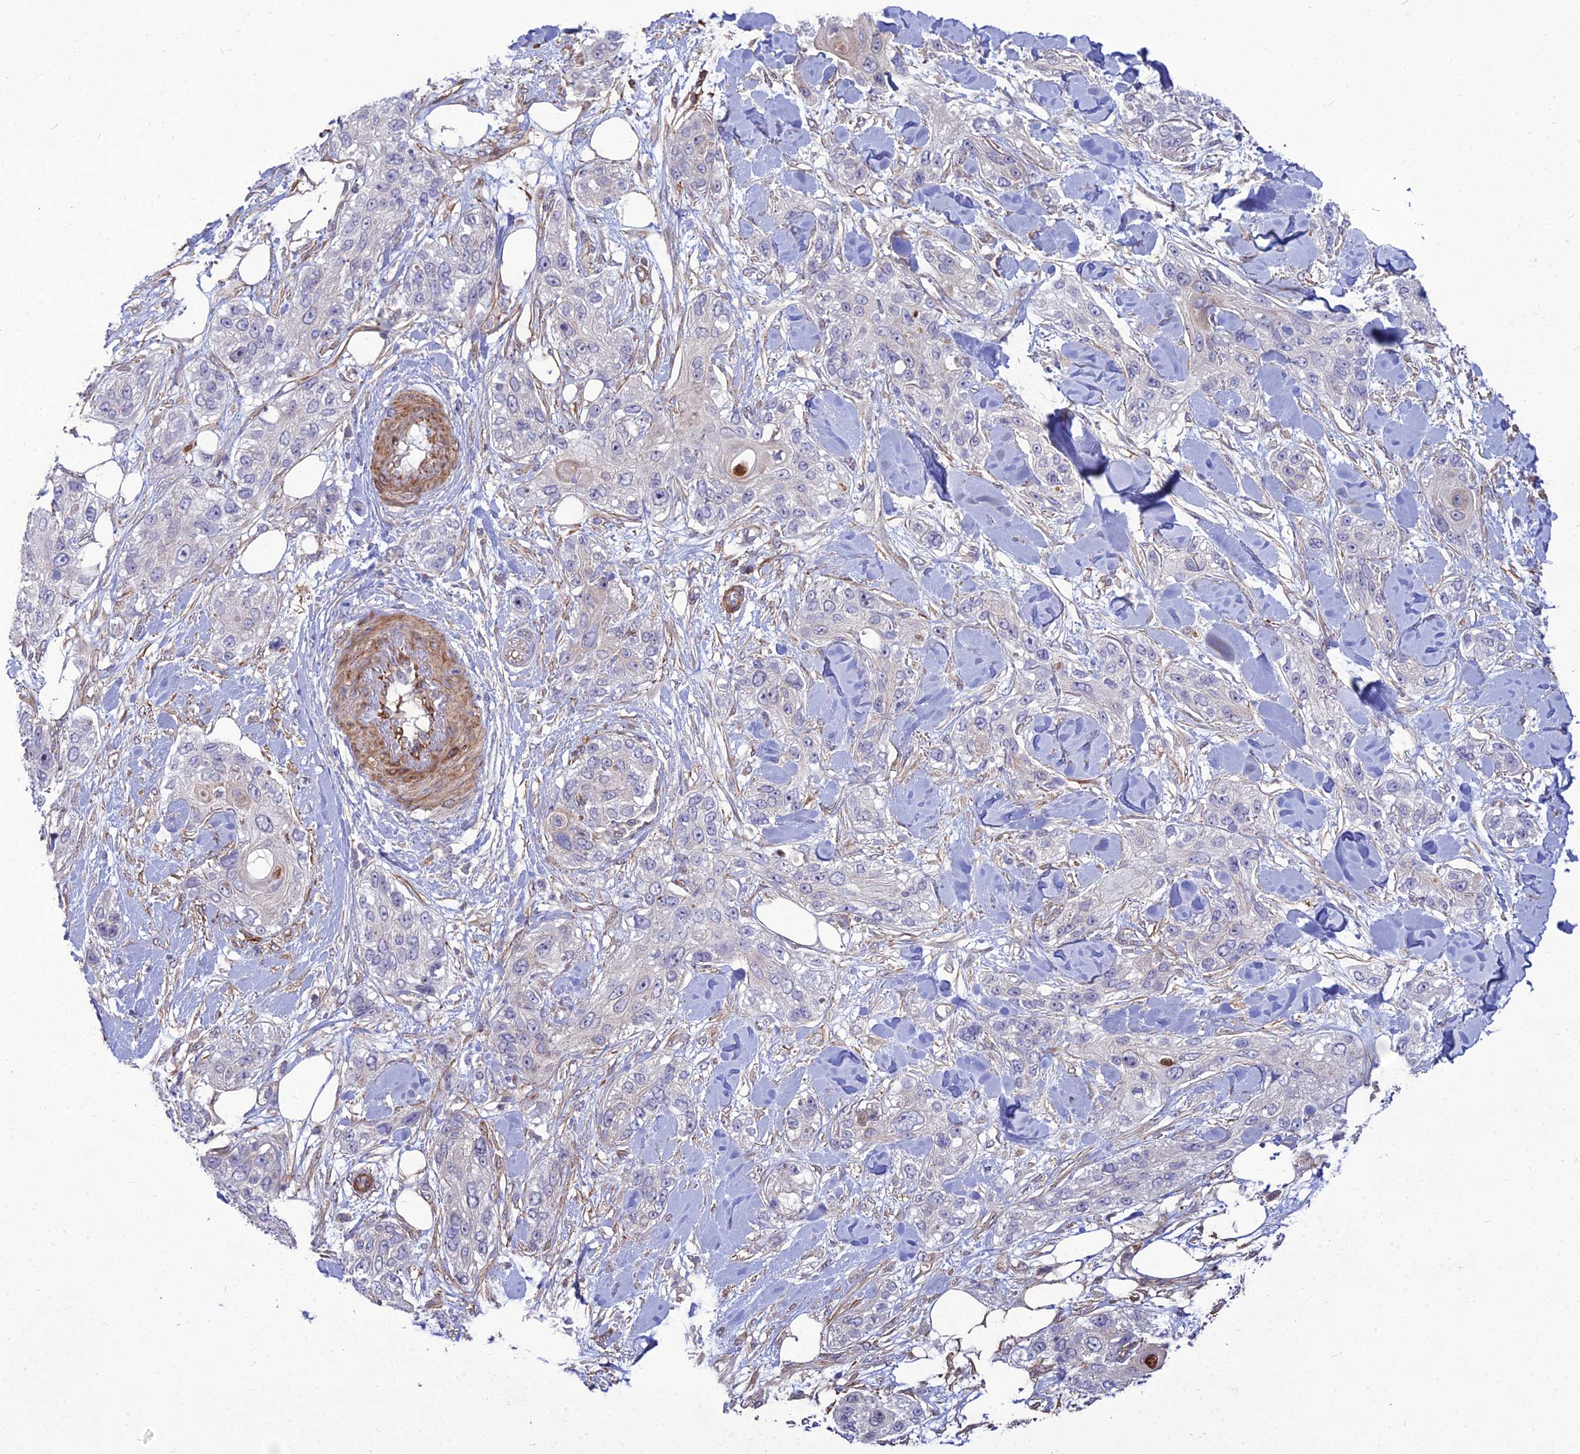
{"staining": {"intensity": "negative", "quantity": "none", "location": "none"}, "tissue": "skin cancer", "cell_type": "Tumor cells", "image_type": "cancer", "snomed": [{"axis": "morphology", "description": "Normal tissue, NOS"}, {"axis": "morphology", "description": "Squamous cell carcinoma, NOS"}, {"axis": "topography", "description": "Skin"}], "caption": "Immunohistochemical staining of human skin squamous cell carcinoma displays no significant staining in tumor cells. Brightfield microscopy of IHC stained with DAB (3,3'-diaminobenzidine) (brown) and hematoxylin (blue), captured at high magnification.", "gene": "TSPYL2", "patient": {"sex": "male", "age": 72}}